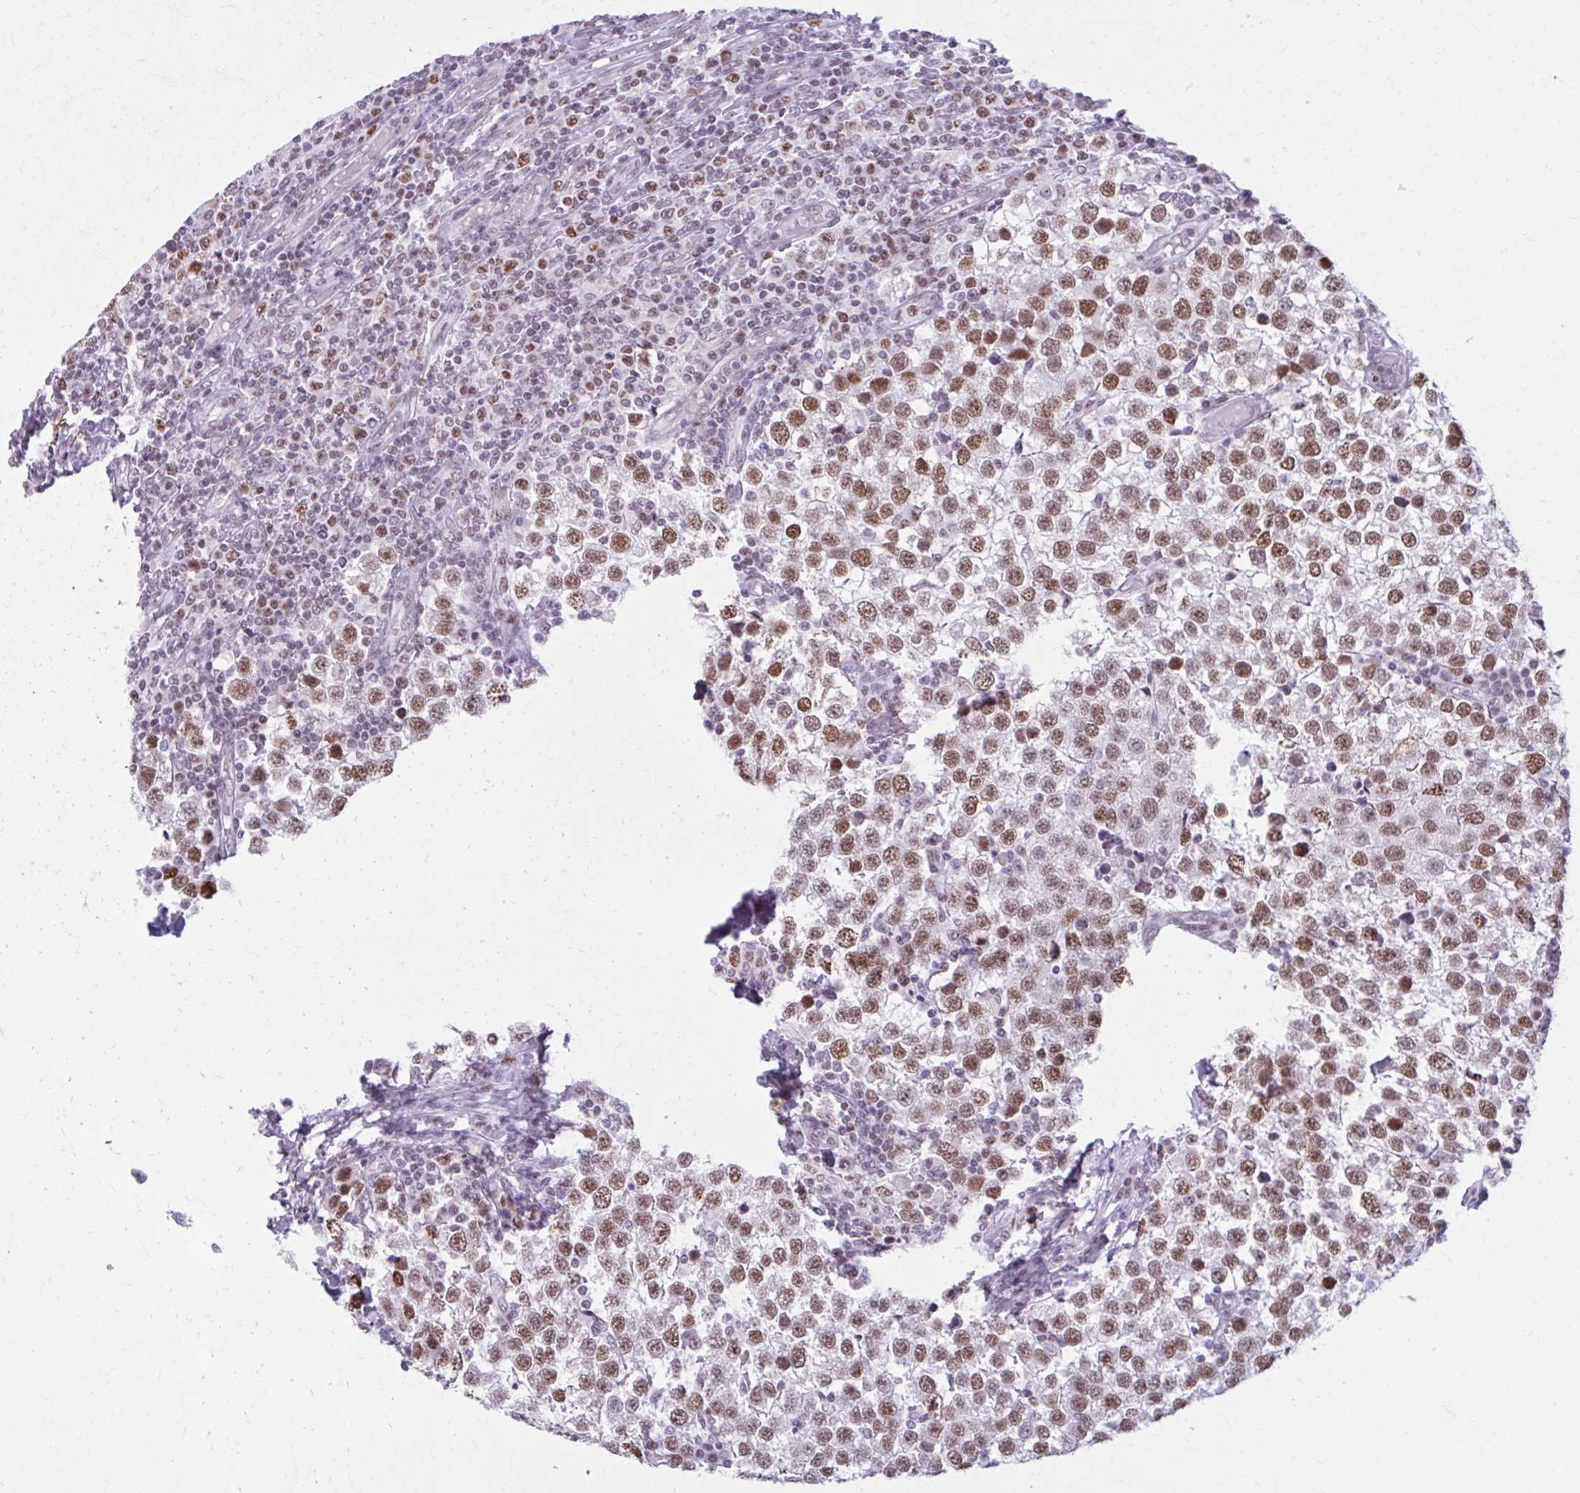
{"staining": {"intensity": "moderate", "quantity": ">75%", "location": "nuclear"}, "tissue": "testis cancer", "cell_type": "Tumor cells", "image_type": "cancer", "snomed": [{"axis": "morphology", "description": "Seminoma, NOS"}, {"axis": "topography", "description": "Testis"}], "caption": "Protein staining displays moderate nuclear positivity in about >75% of tumor cells in seminoma (testis).", "gene": "PABIR1", "patient": {"sex": "male", "age": 34}}